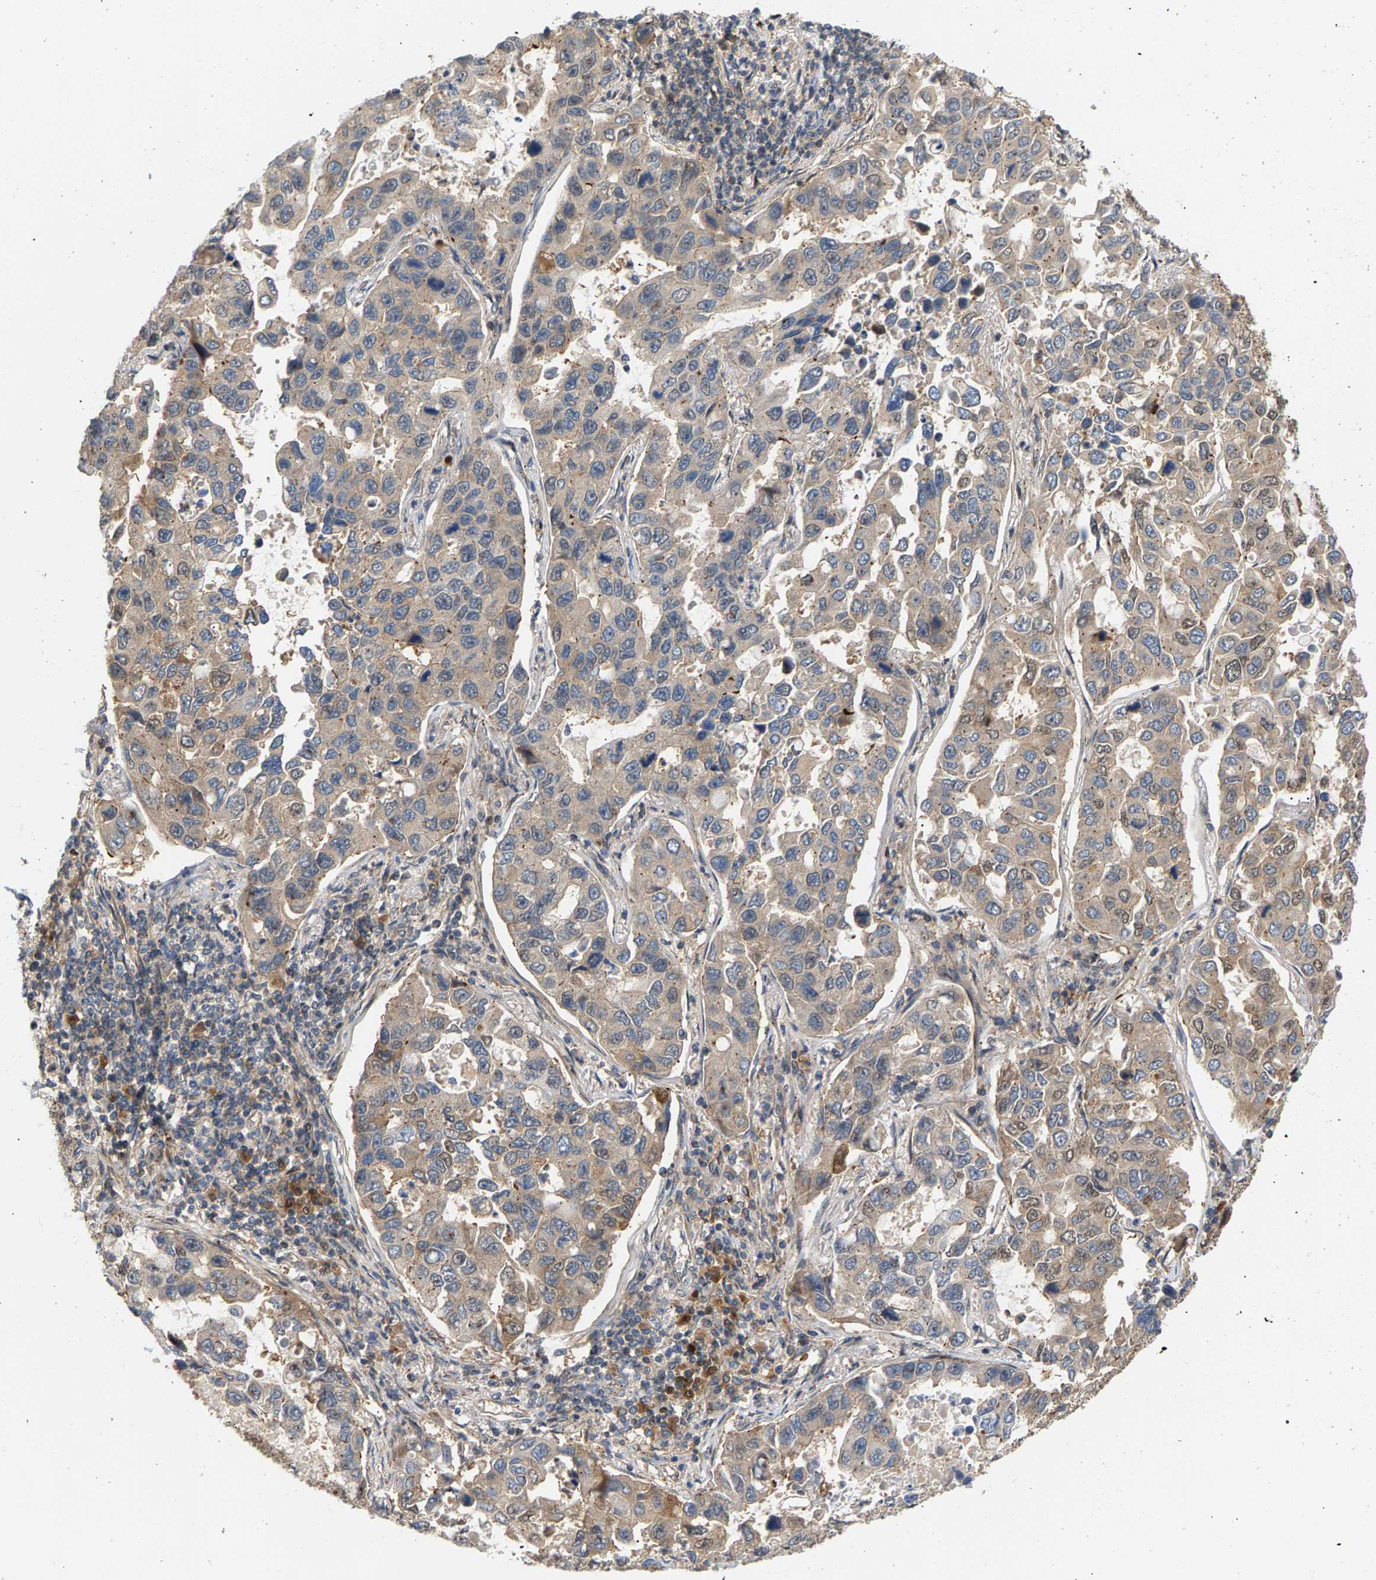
{"staining": {"intensity": "moderate", "quantity": "25%-75%", "location": "cytoplasmic/membranous"}, "tissue": "lung cancer", "cell_type": "Tumor cells", "image_type": "cancer", "snomed": [{"axis": "morphology", "description": "Adenocarcinoma, NOS"}, {"axis": "topography", "description": "Lung"}], "caption": "Protein analysis of adenocarcinoma (lung) tissue displays moderate cytoplasmic/membranous positivity in approximately 25%-75% of tumor cells.", "gene": "MAP2K5", "patient": {"sex": "male", "age": 64}}